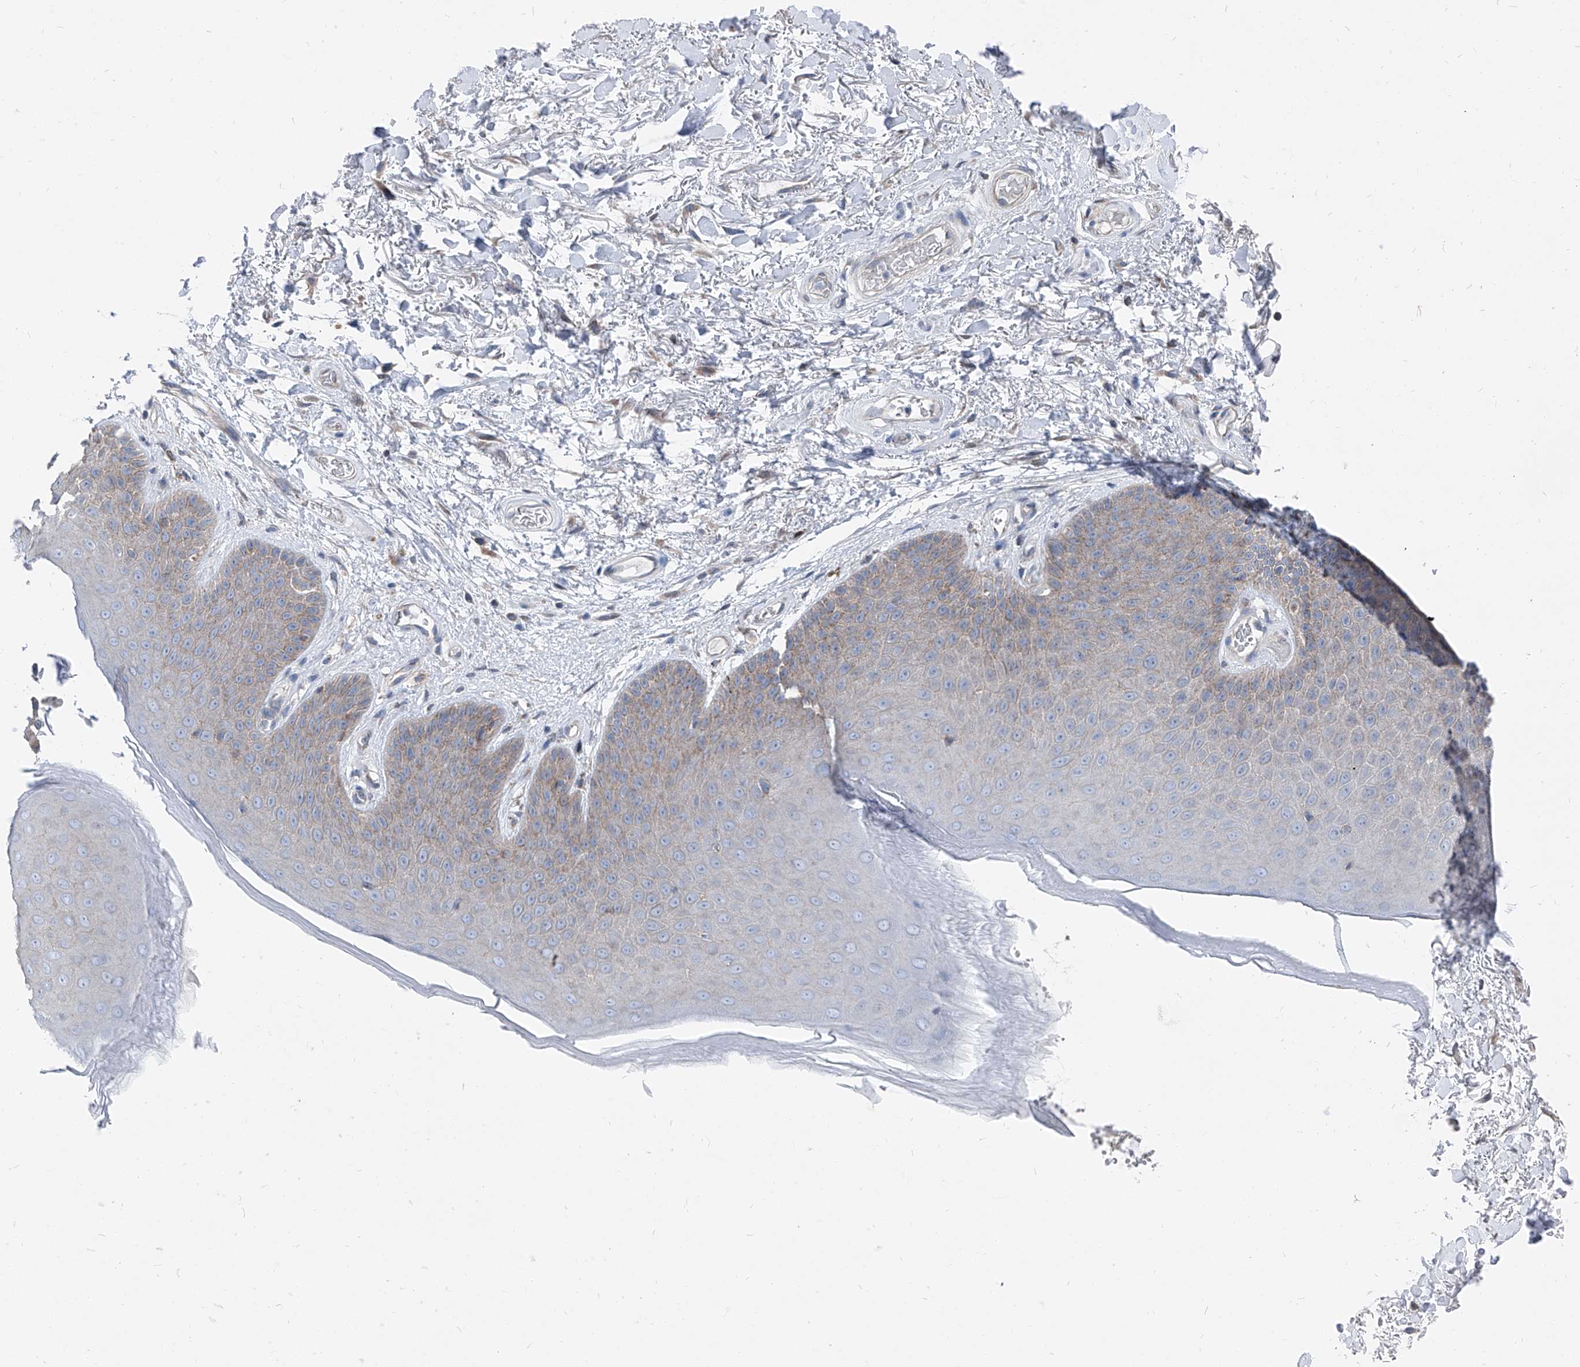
{"staining": {"intensity": "moderate", "quantity": "<25%", "location": "cytoplasmic/membranous"}, "tissue": "skin", "cell_type": "Epidermal cells", "image_type": "normal", "snomed": [{"axis": "morphology", "description": "Normal tissue, NOS"}, {"axis": "topography", "description": "Anal"}], "caption": "Skin was stained to show a protein in brown. There is low levels of moderate cytoplasmic/membranous staining in approximately <25% of epidermal cells. (brown staining indicates protein expression, while blue staining denotes nuclei).", "gene": "AGPS", "patient": {"sex": "male", "age": 74}}